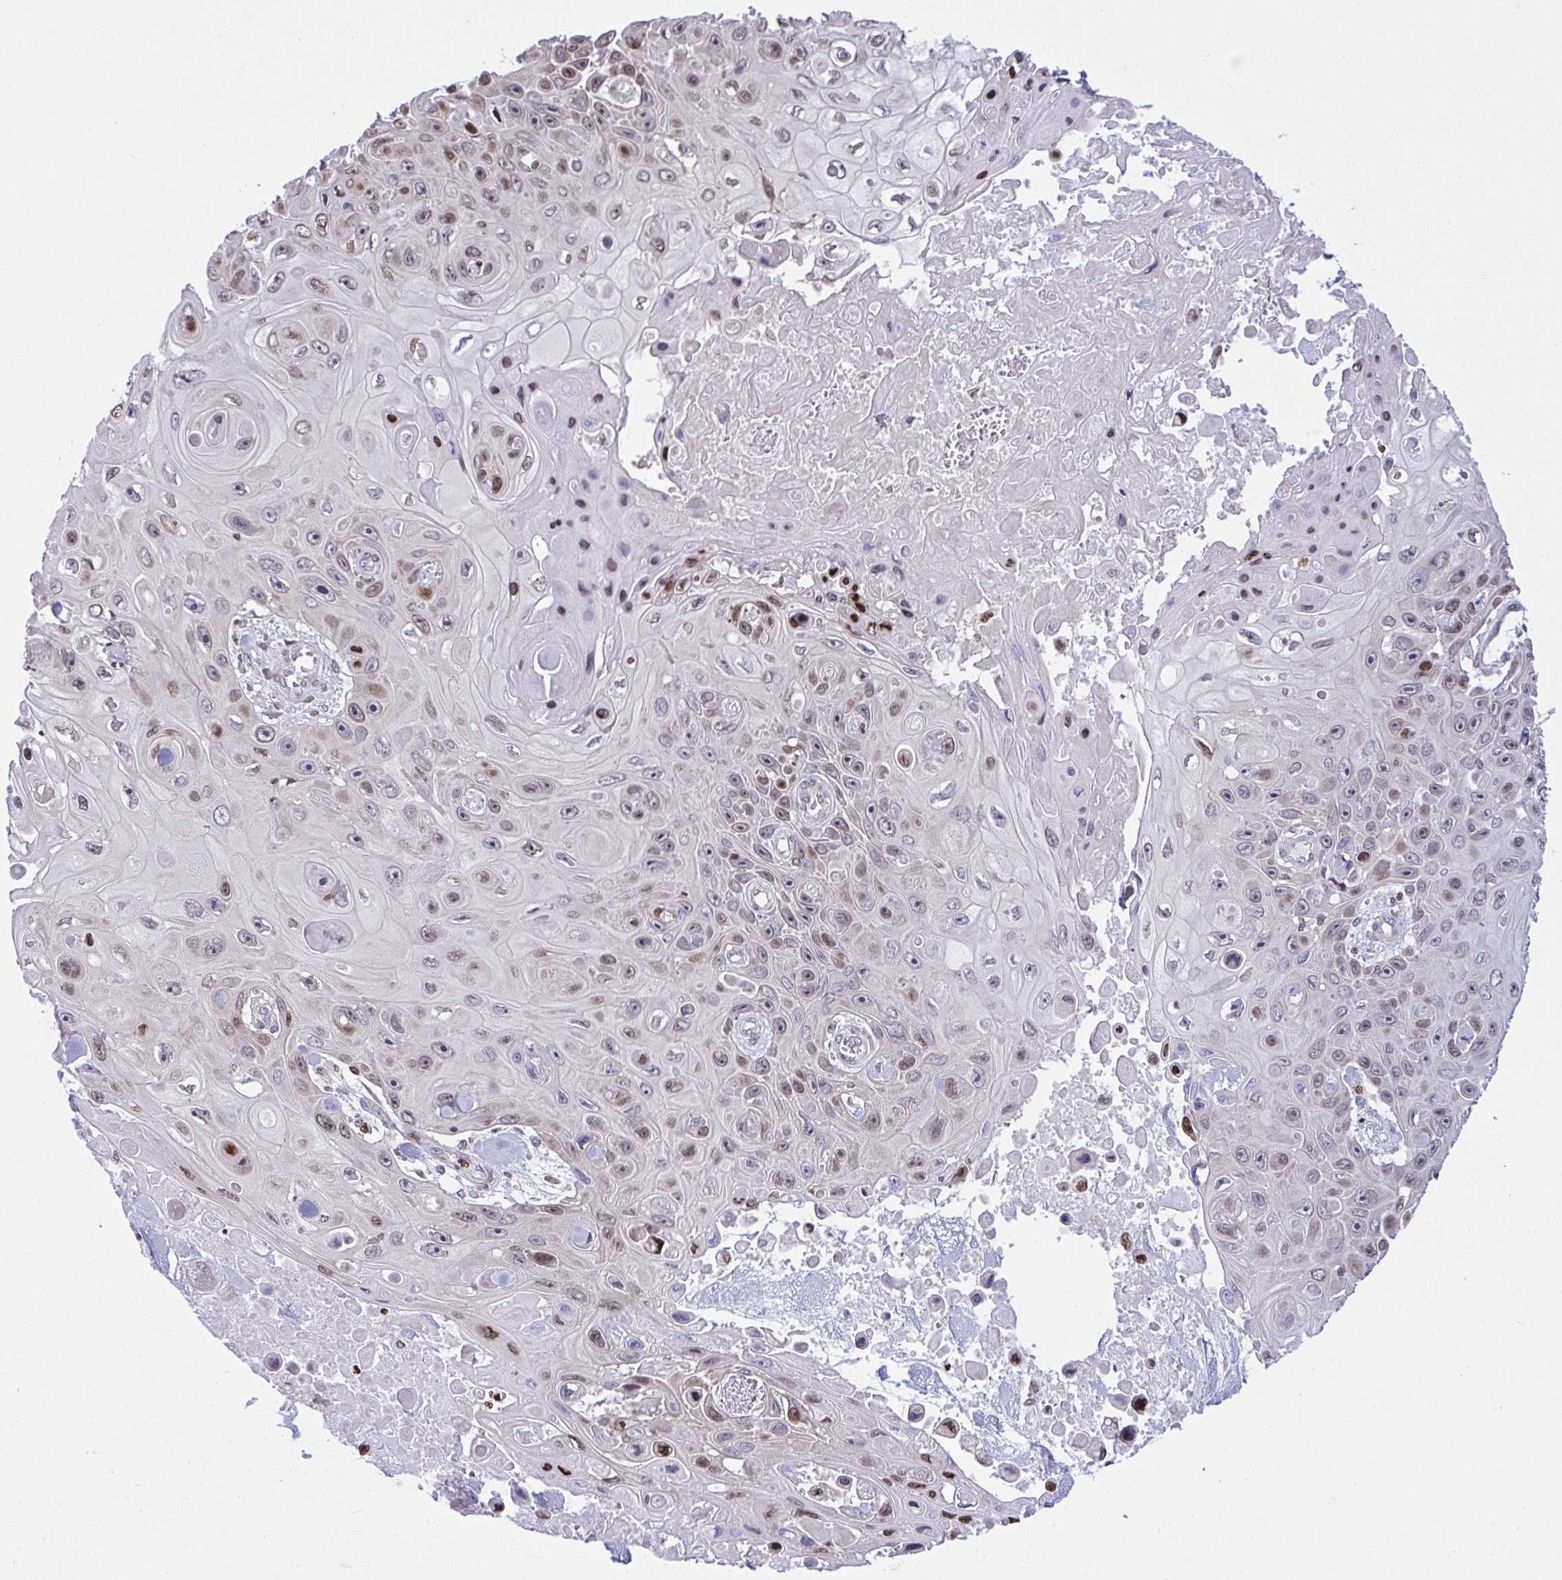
{"staining": {"intensity": "moderate", "quantity": "25%-75%", "location": "nuclear"}, "tissue": "skin cancer", "cell_type": "Tumor cells", "image_type": "cancer", "snomed": [{"axis": "morphology", "description": "Squamous cell carcinoma, NOS"}, {"axis": "topography", "description": "Skin"}], "caption": "Moderate nuclear positivity for a protein is appreciated in approximately 25%-75% of tumor cells of skin cancer using immunohistochemistry.", "gene": "RAPGEF5", "patient": {"sex": "male", "age": 82}}